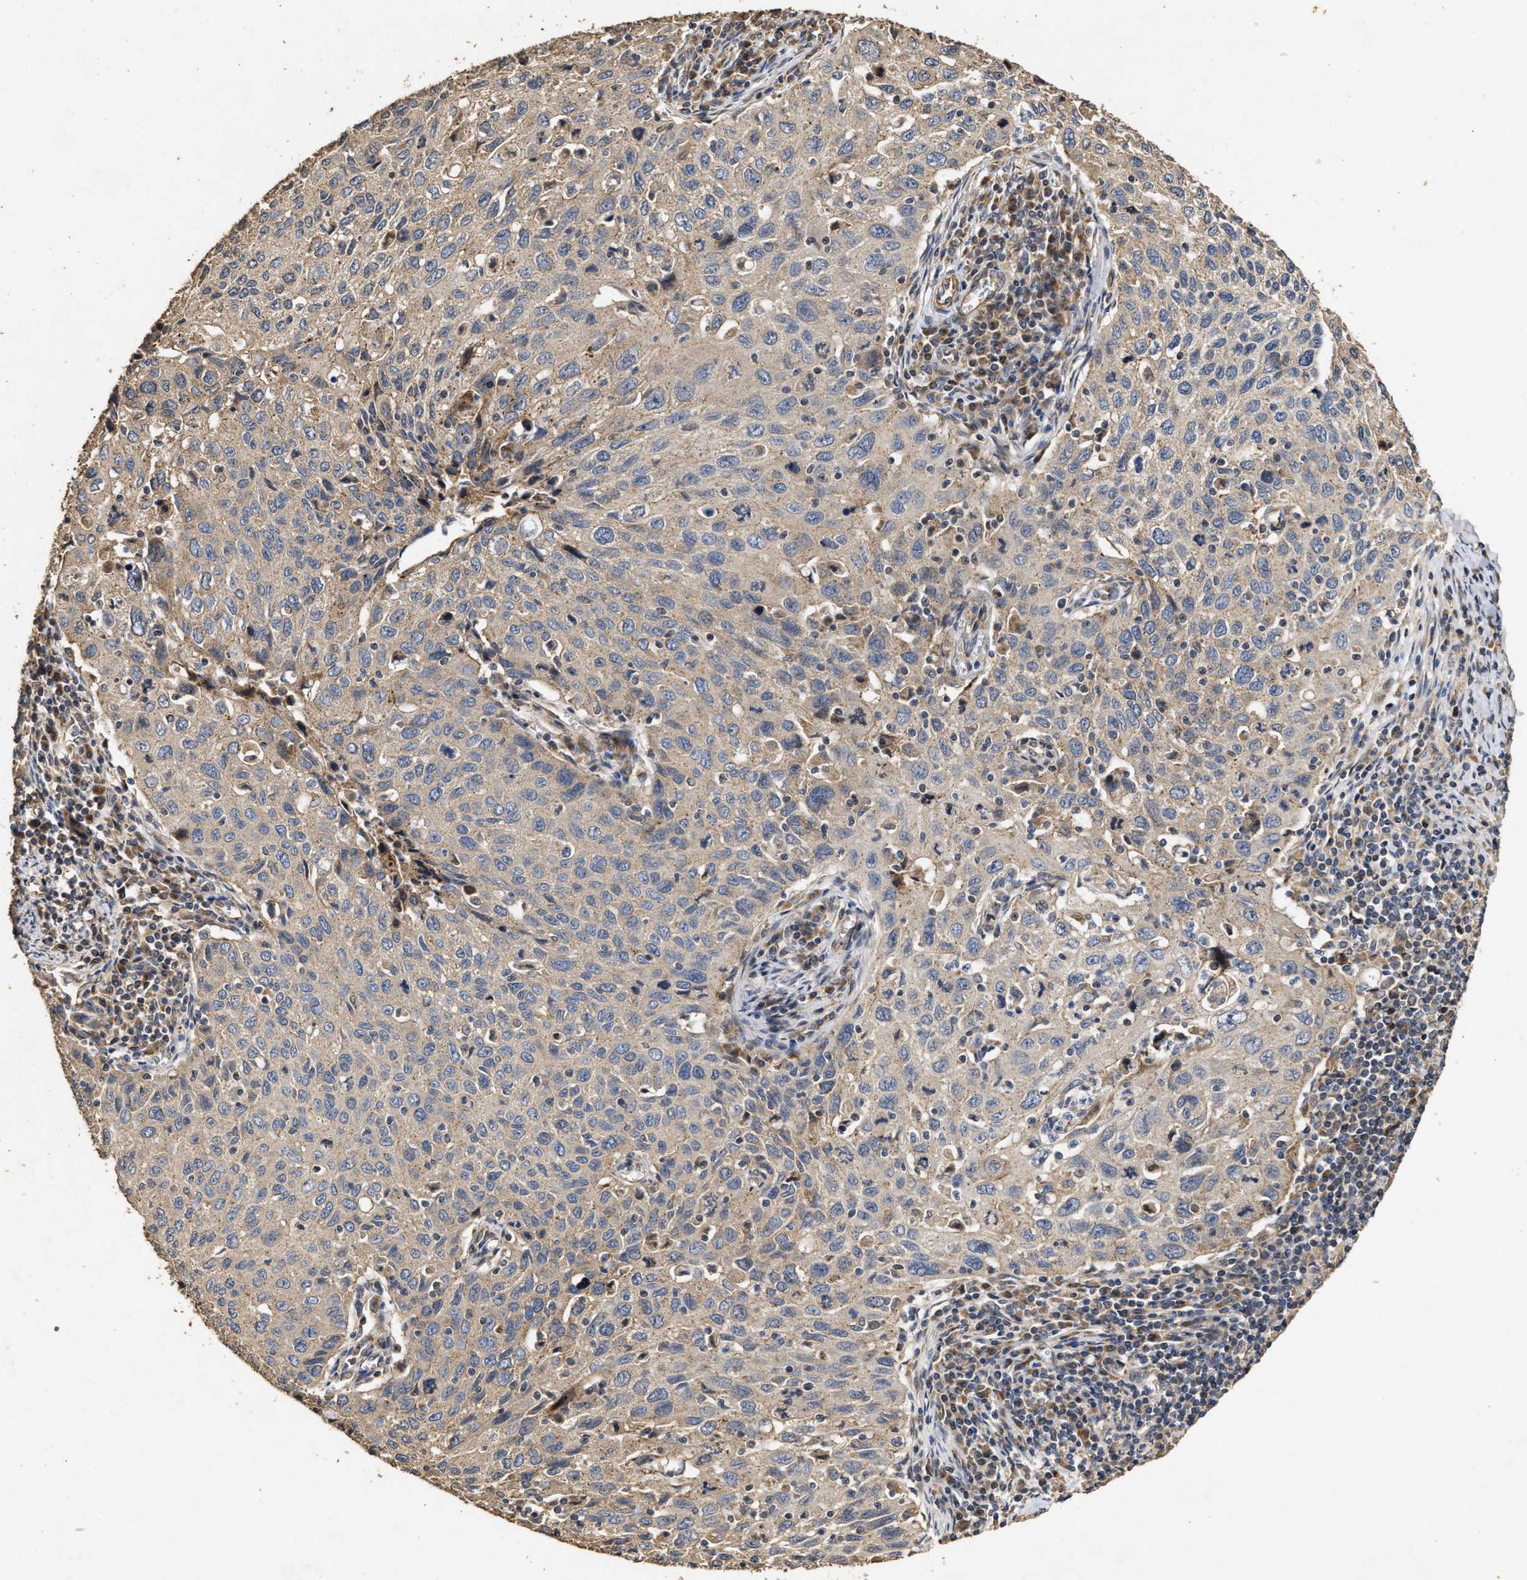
{"staining": {"intensity": "weak", "quantity": "<25%", "location": "cytoplasmic/membranous"}, "tissue": "cervical cancer", "cell_type": "Tumor cells", "image_type": "cancer", "snomed": [{"axis": "morphology", "description": "Squamous cell carcinoma, NOS"}, {"axis": "topography", "description": "Cervix"}], "caption": "A high-resolution histopathology image shows immunohistochemistry staining of cervical squamous cell carcinoma, which exhibits no significant positivity in tumor cells. (Brightfield microscopy of DAB (3,3'-diaminobenzidine) immunohistochemistry (IHC) at high magnification).", "gene": "NAV1", "patient": {"sex": "female", "age": 53}}